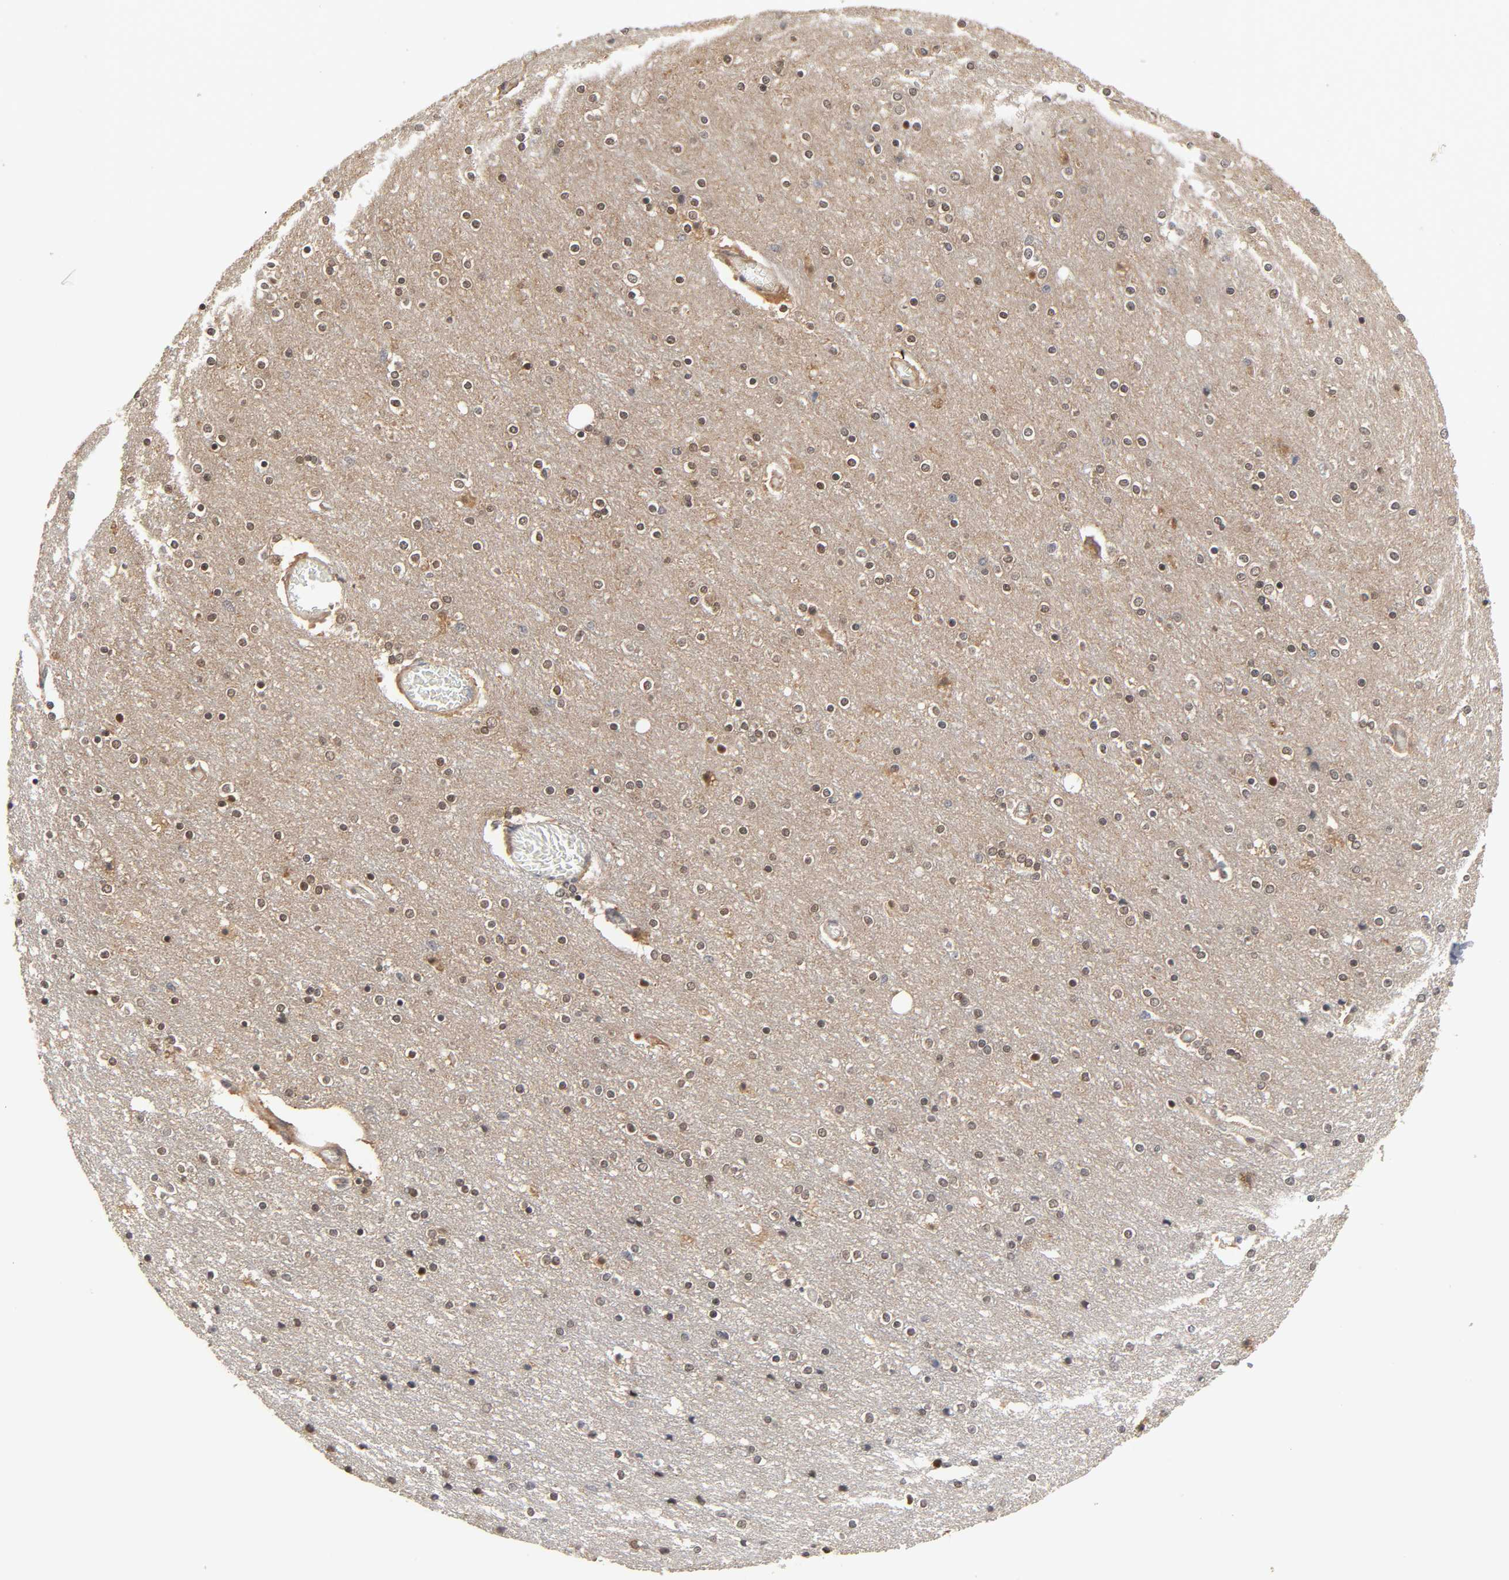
{"staining": {"intensity": "weak", "quantity": "25%-75%", "location": "nuclear"}, "tissue": "cerebral cortex", "cell_type": "Endothelial cells", "image_type": "normal", "snomed": [{"axis": "morphology", "description": "Normal tissue, NOS"}, {"axis": "topography", "description": "Cerebral cortex"}], "caption": "Cerebral cortex stained with a brown dye reveals weak nuclear positive expression in about 25%-75% of endothelial cells.", "gene": "HTR1E", "patient": {"sex": "female", "age": 54}}